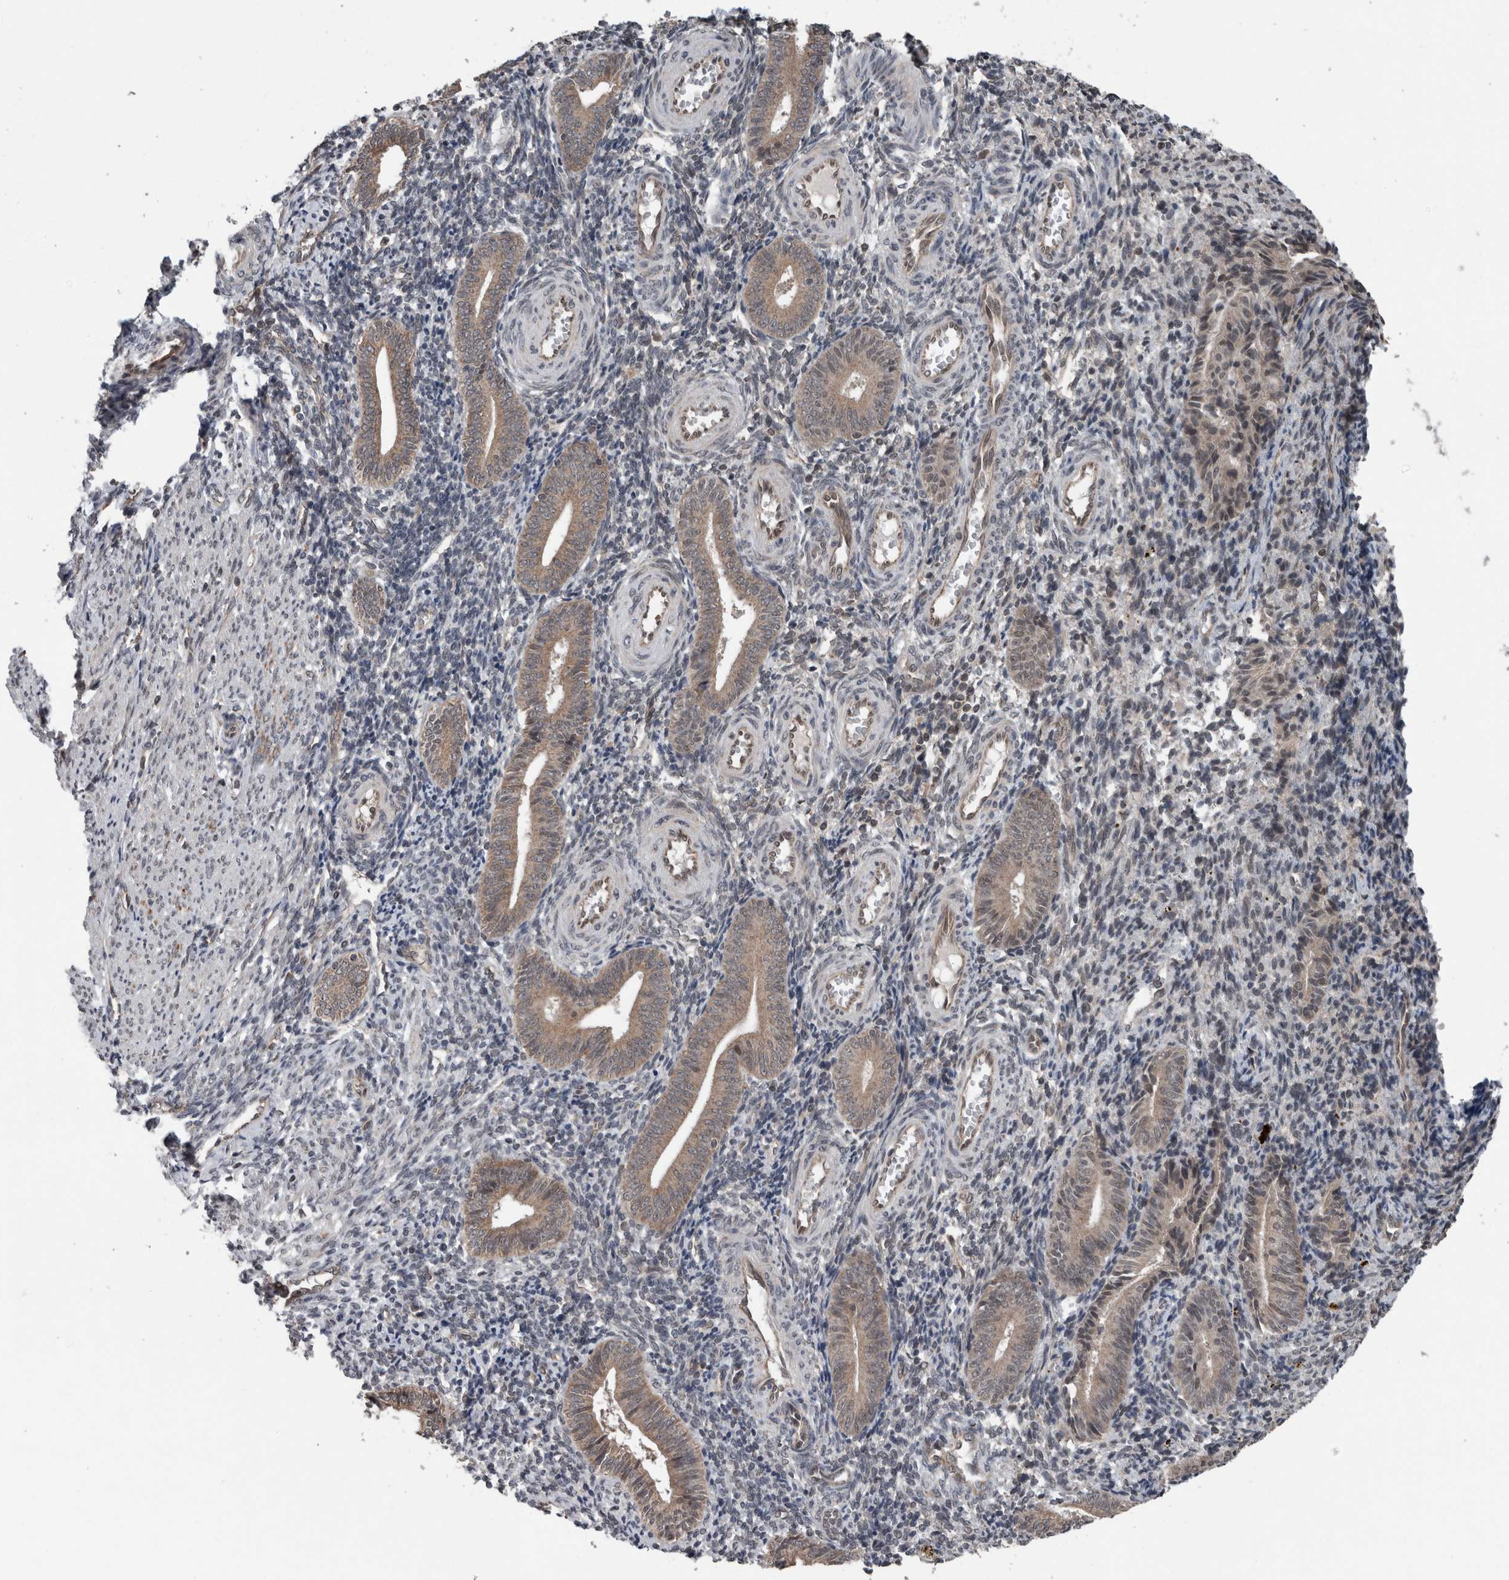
{"staining": {"intensity": "negative", "quantity": "none", "location": "none"}, "tissue": "endometrium", "cell_type": "Cells in endometrial stroma", "image_type": "normal", "snomed": [{"axis": "morphology", "description": "Normal tissue, NOS"}, {"axis": "topography", "description": "Uterus"}, {"axis": "topography", "description": "Endometrium"}], "caption": "Micrograph shows no significant protein expression in cells in endometrial stroma of unremarkable endometrium. (Brightfield microscopy of DAB (3,3'-diaminobenzidine) immunohistochemistry at high magnification).", "gene": "ENY2", "patient": {"sex": "female", "age": 33}}